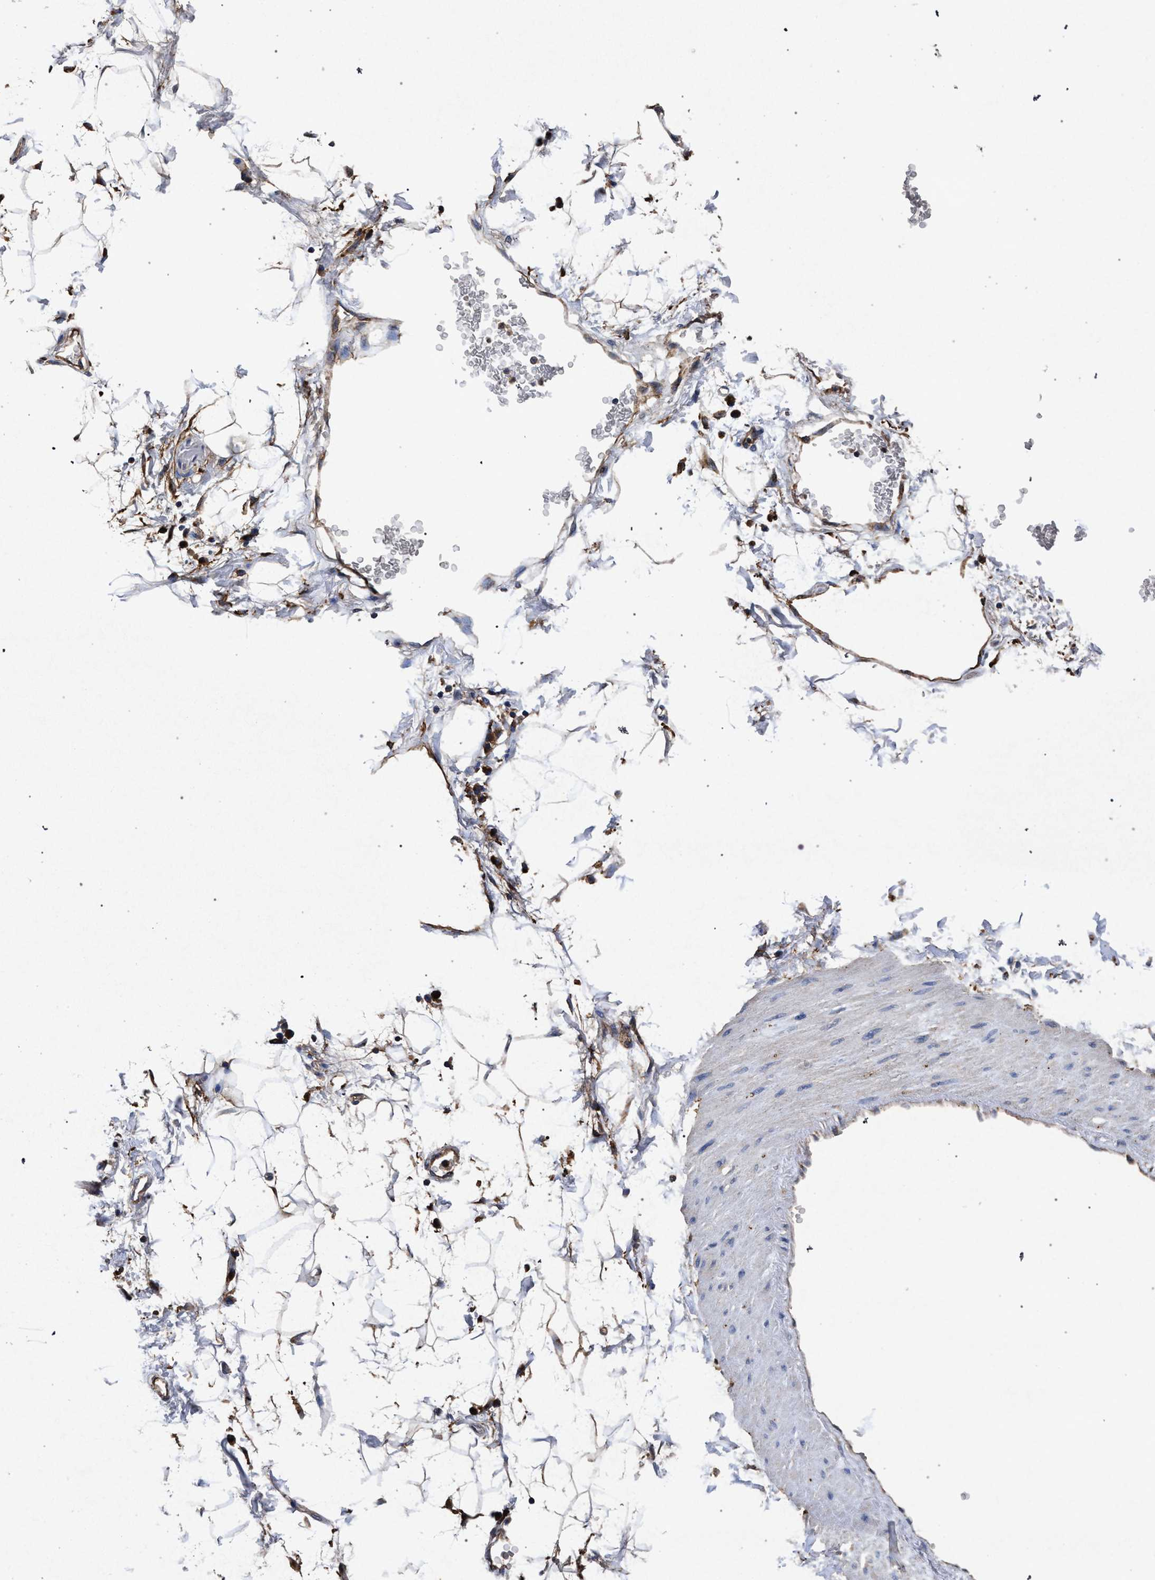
{"staining": {"intensity": "weak", "quantity": "25%-75%", "location": "cytoplasmic/membranous"}, "tissue": "adipose tissue", "cell_type": "Adipocytes", "image_type": "normal", "snomed": [{"axis": "morphology", "description": "Normal tissue, NOS"}, {"axis": "topography", "description": "Soft tissue"}], "caption": "Adipocytes demonstrate low levels of weak cytoplasmic/membranous positivity in approximately 25%-75% of cells in benign adipose tissue.", "gene": "MARCKS", "patient": {"sex": "male", "age": 72}}